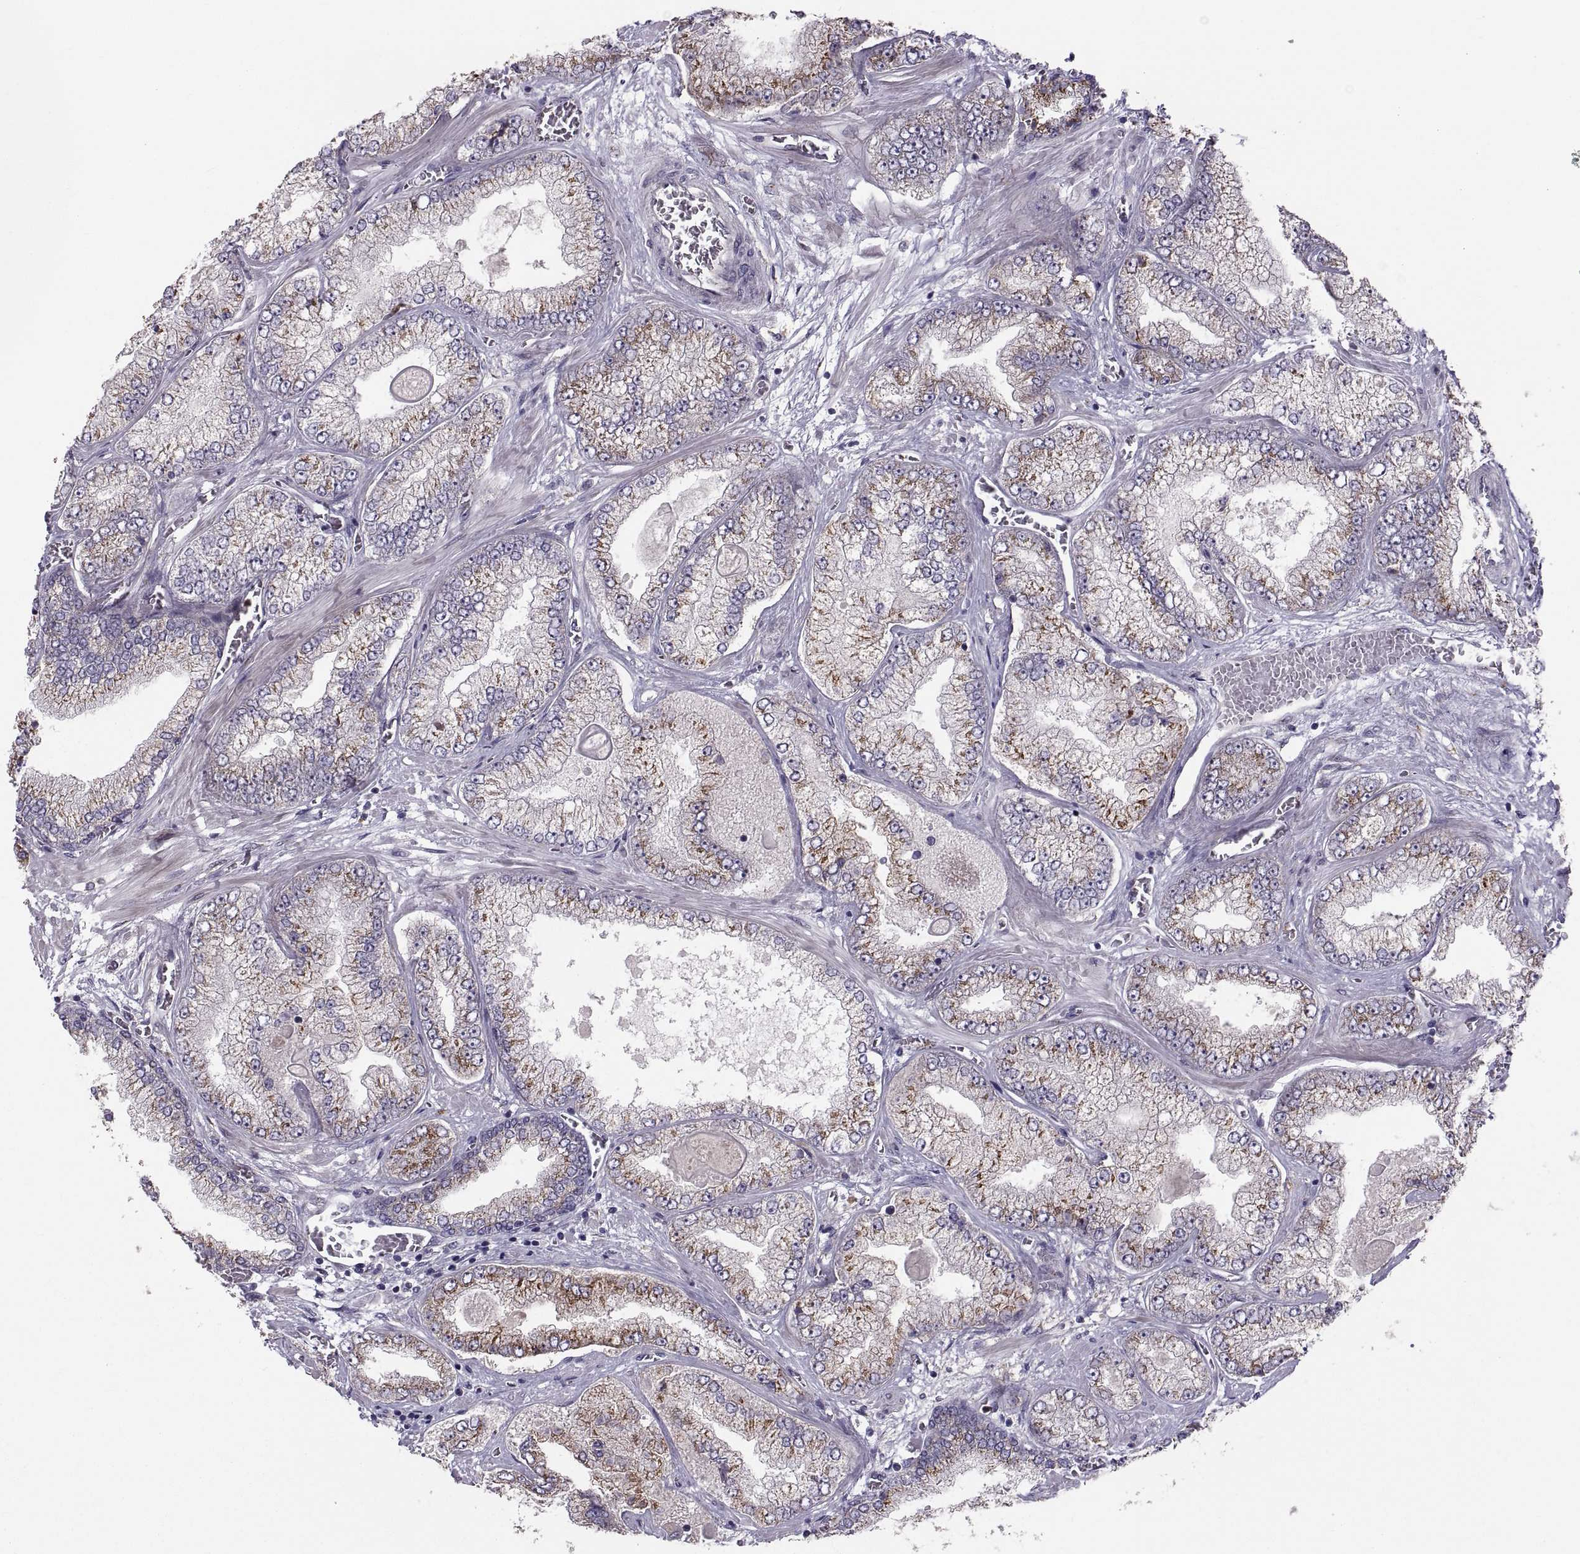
{"staining": {"intensity": "moderate", "quantity": ">75%", "location": "cytoplasmic/membranous"}, "tissue": "prostate cancer", "cell_type": "Tumor cells", "image_type": "cancer", "snomed": [{"axis": "morphology", "description": "Adenocarcinoma, Low grade"}, {"axis": "topography", "description": "Prostate"}], "caption": "Protein expression analysis of human prostate cancer reveals moderate cytoplasmic/membranous positivity in approximately >75% of tumor cells.", "gene": "TESC", "patient": {"sex": "male", "age": 57}}